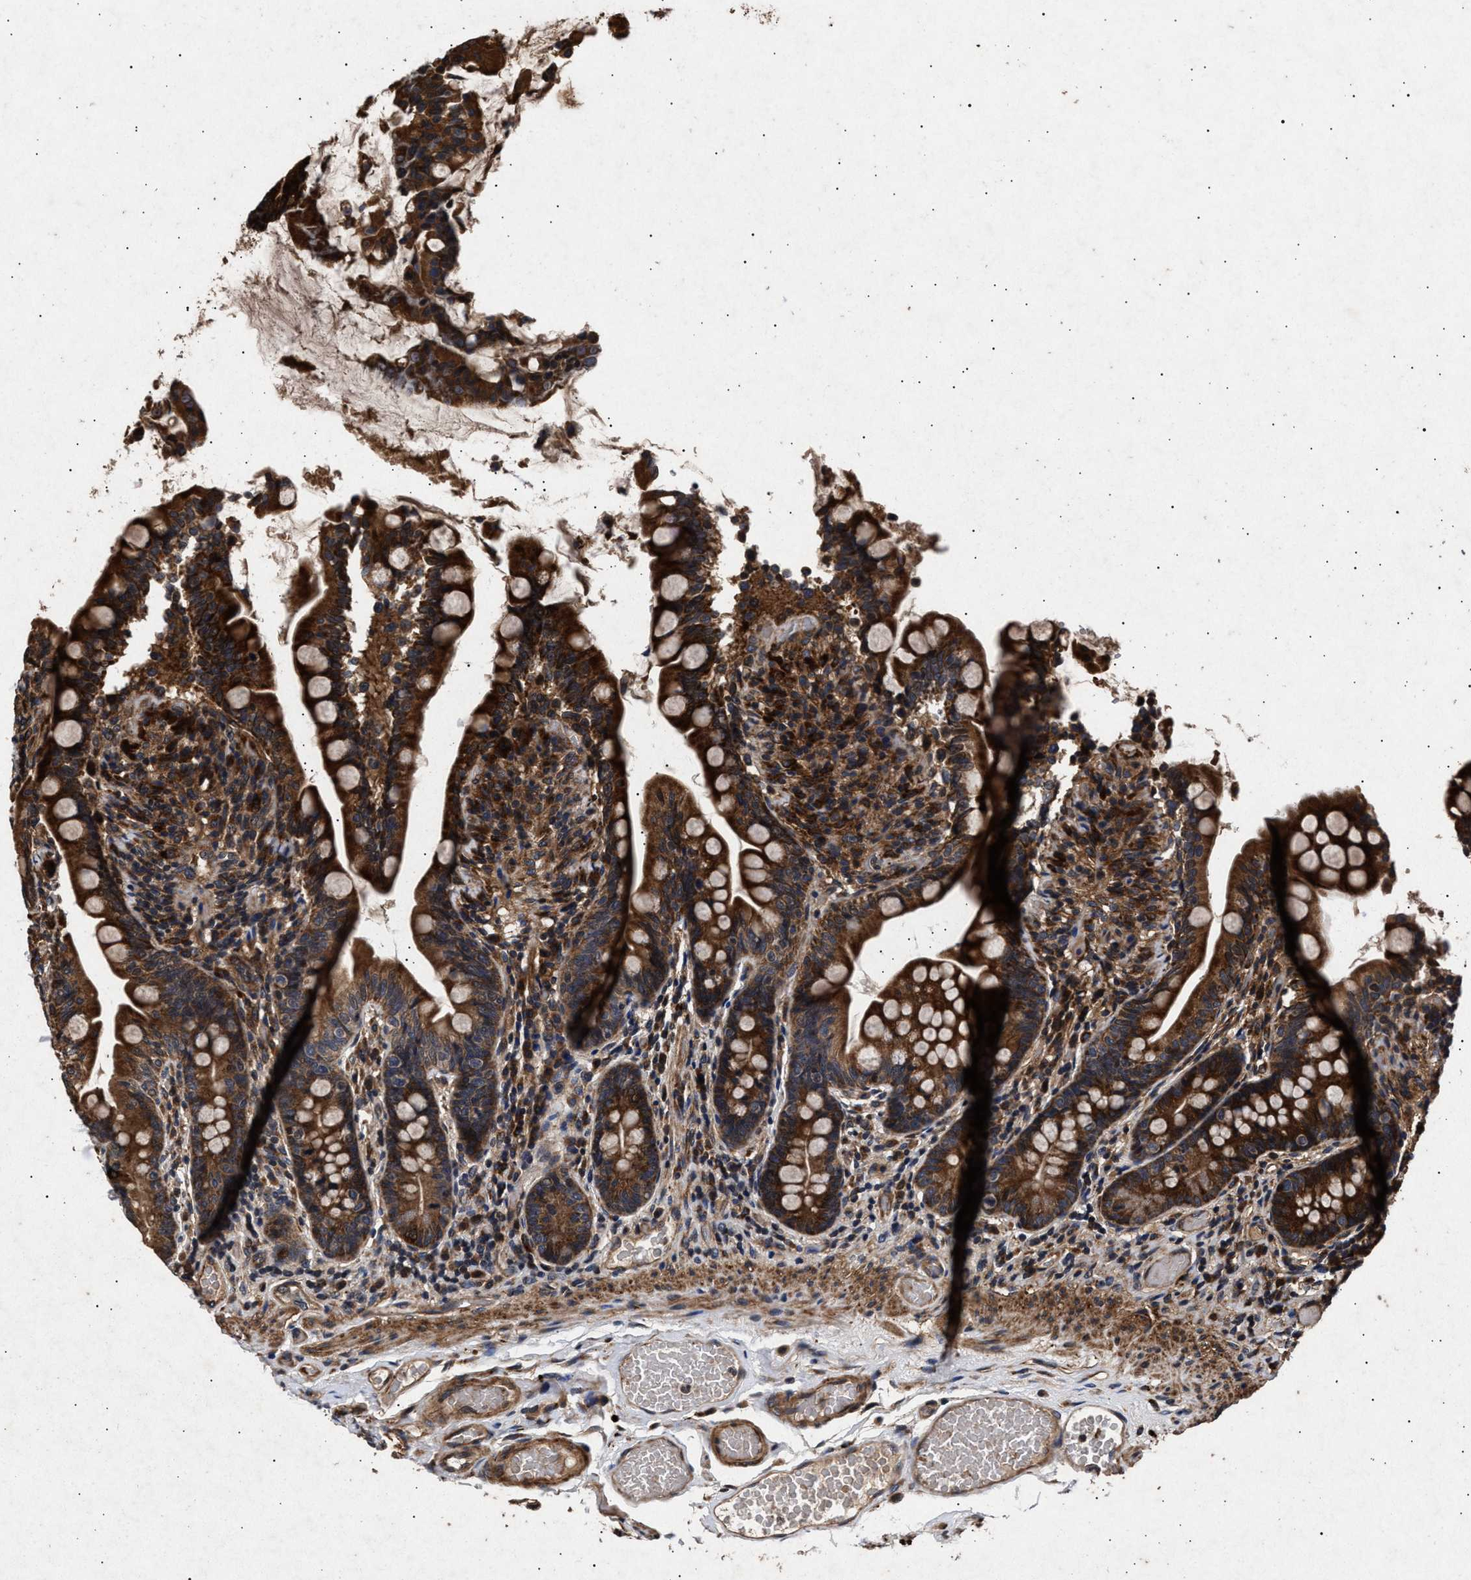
{"staining": {"intensity": "strong", "quantity": ">75%", "location": "cytoplasmic/membranous"}, "tissue": "small intestine", "cell_type": "Glandular cells", "image_type": "normal", "snomed": [{"axis": "morphology", "description": "Normal tissue, NOS"}, {"axis": "topography", "description": "Small intestine"}], "caption": "IHC of benign small intestine demonstrates high levels of strong cytoplasmic/membranous staining in about >75% of glandular cells. (DAB (3,3'-diaminobenzidine) IHC with brightfield microscopy, high magnification).", "gene": "ITGB5", "patient": {"sex": "female", "age": 56}}